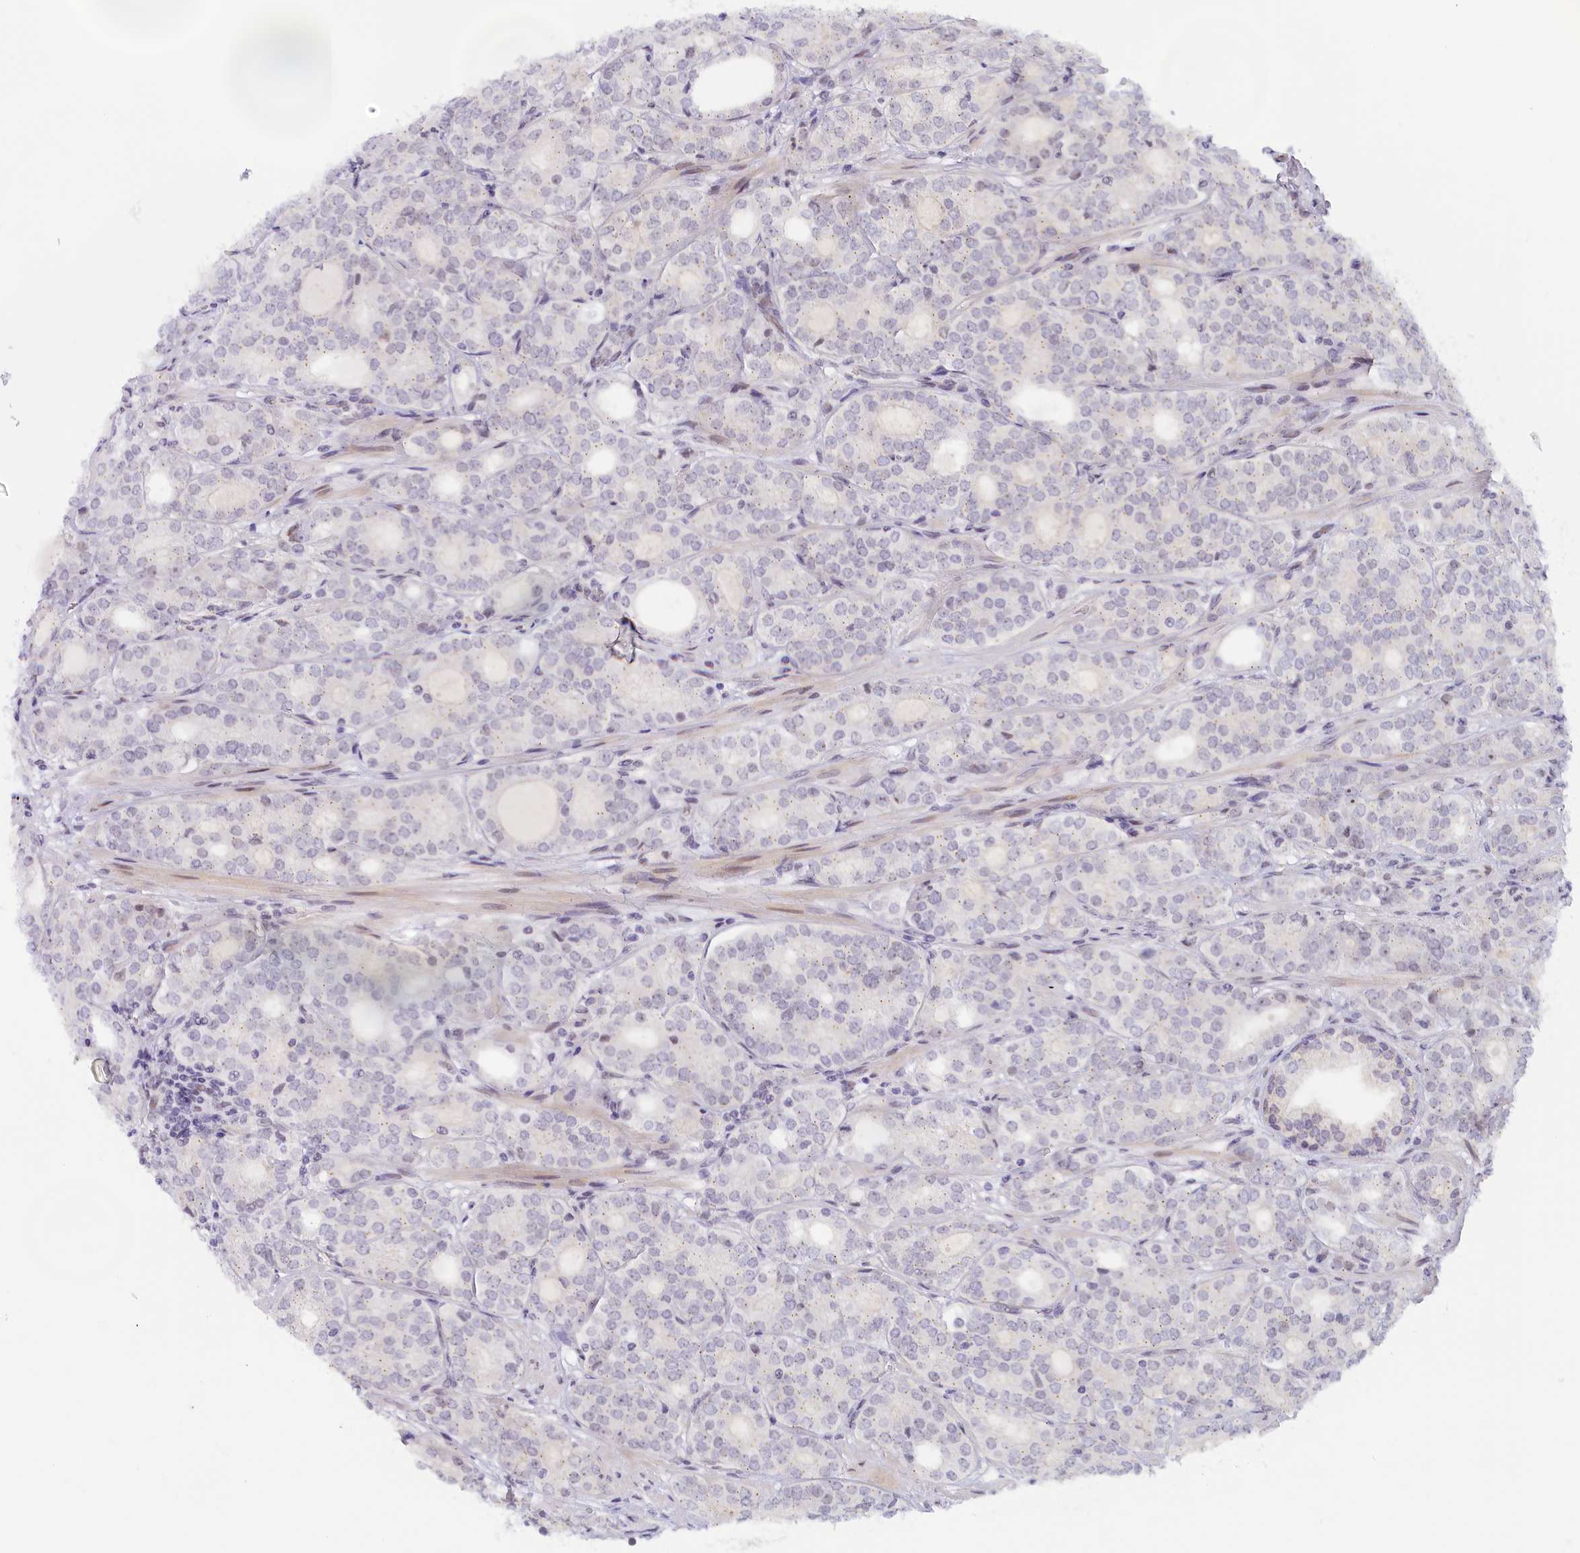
{"staining": {"intensity": "negative", "quantity": "none", "location": "none"}, "tissue": "prostate cancer", "cell_type": "Tumor cells", "image_type": "cancer", "snomed": [{"axis": "morphology", "description": "Adenocarcinoma, High grade"}, {"axis": "topography", "description": "Prostate"}], "caption": "Tumor cells are negative for protein expression in human prostate high-grade adenocarcinoma. (DAB (3,3'-diaminobenzidine) IHC, high magnification).", "gene": "SEC31B", "patient": {"sex": "male", "age": 64}}